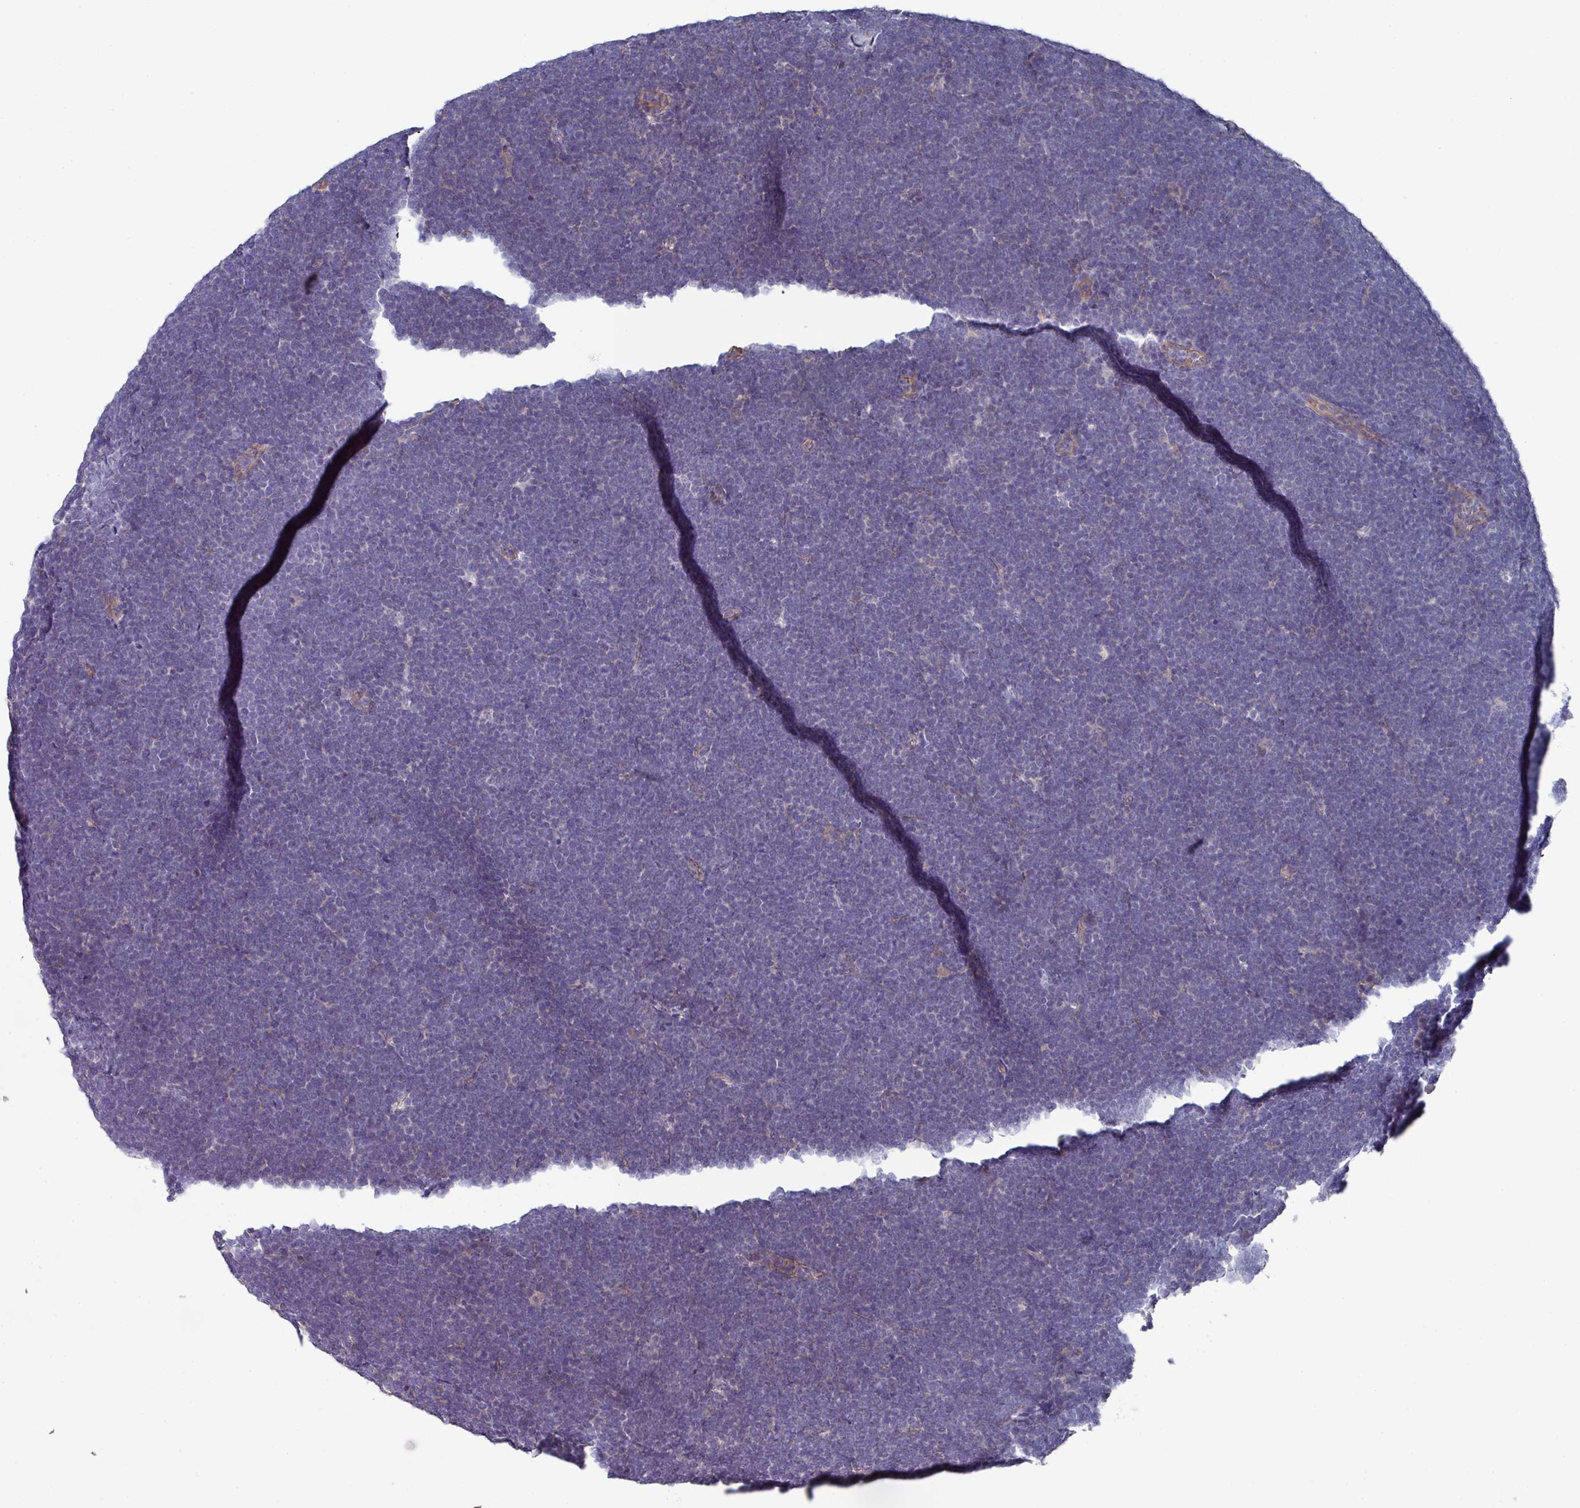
{"staining": {"intensity": "negative", "quantity": "none", "location": "none"}, "tissue": "lymphoma", "cell_type": "Tumor cells", "image_type": "cancer", "snomed": [{"axis": "morphology", "description": "Malignant lymphoma, non-Hodgkin's type, High grade"}, {"axis": "topography", "description": "Lymph node"}], "caption": "A histopathology image of malignant lymphoma, non-Hodgkin's type (high-grade) stained for a protein reveals no brown staining in tumor cells. The staining is performed using DAB brown chromogen with nuclei counter-stained in using hematoxylin.", "gene": "PRR5", "patient": {"sex": "male", "age": 13}}